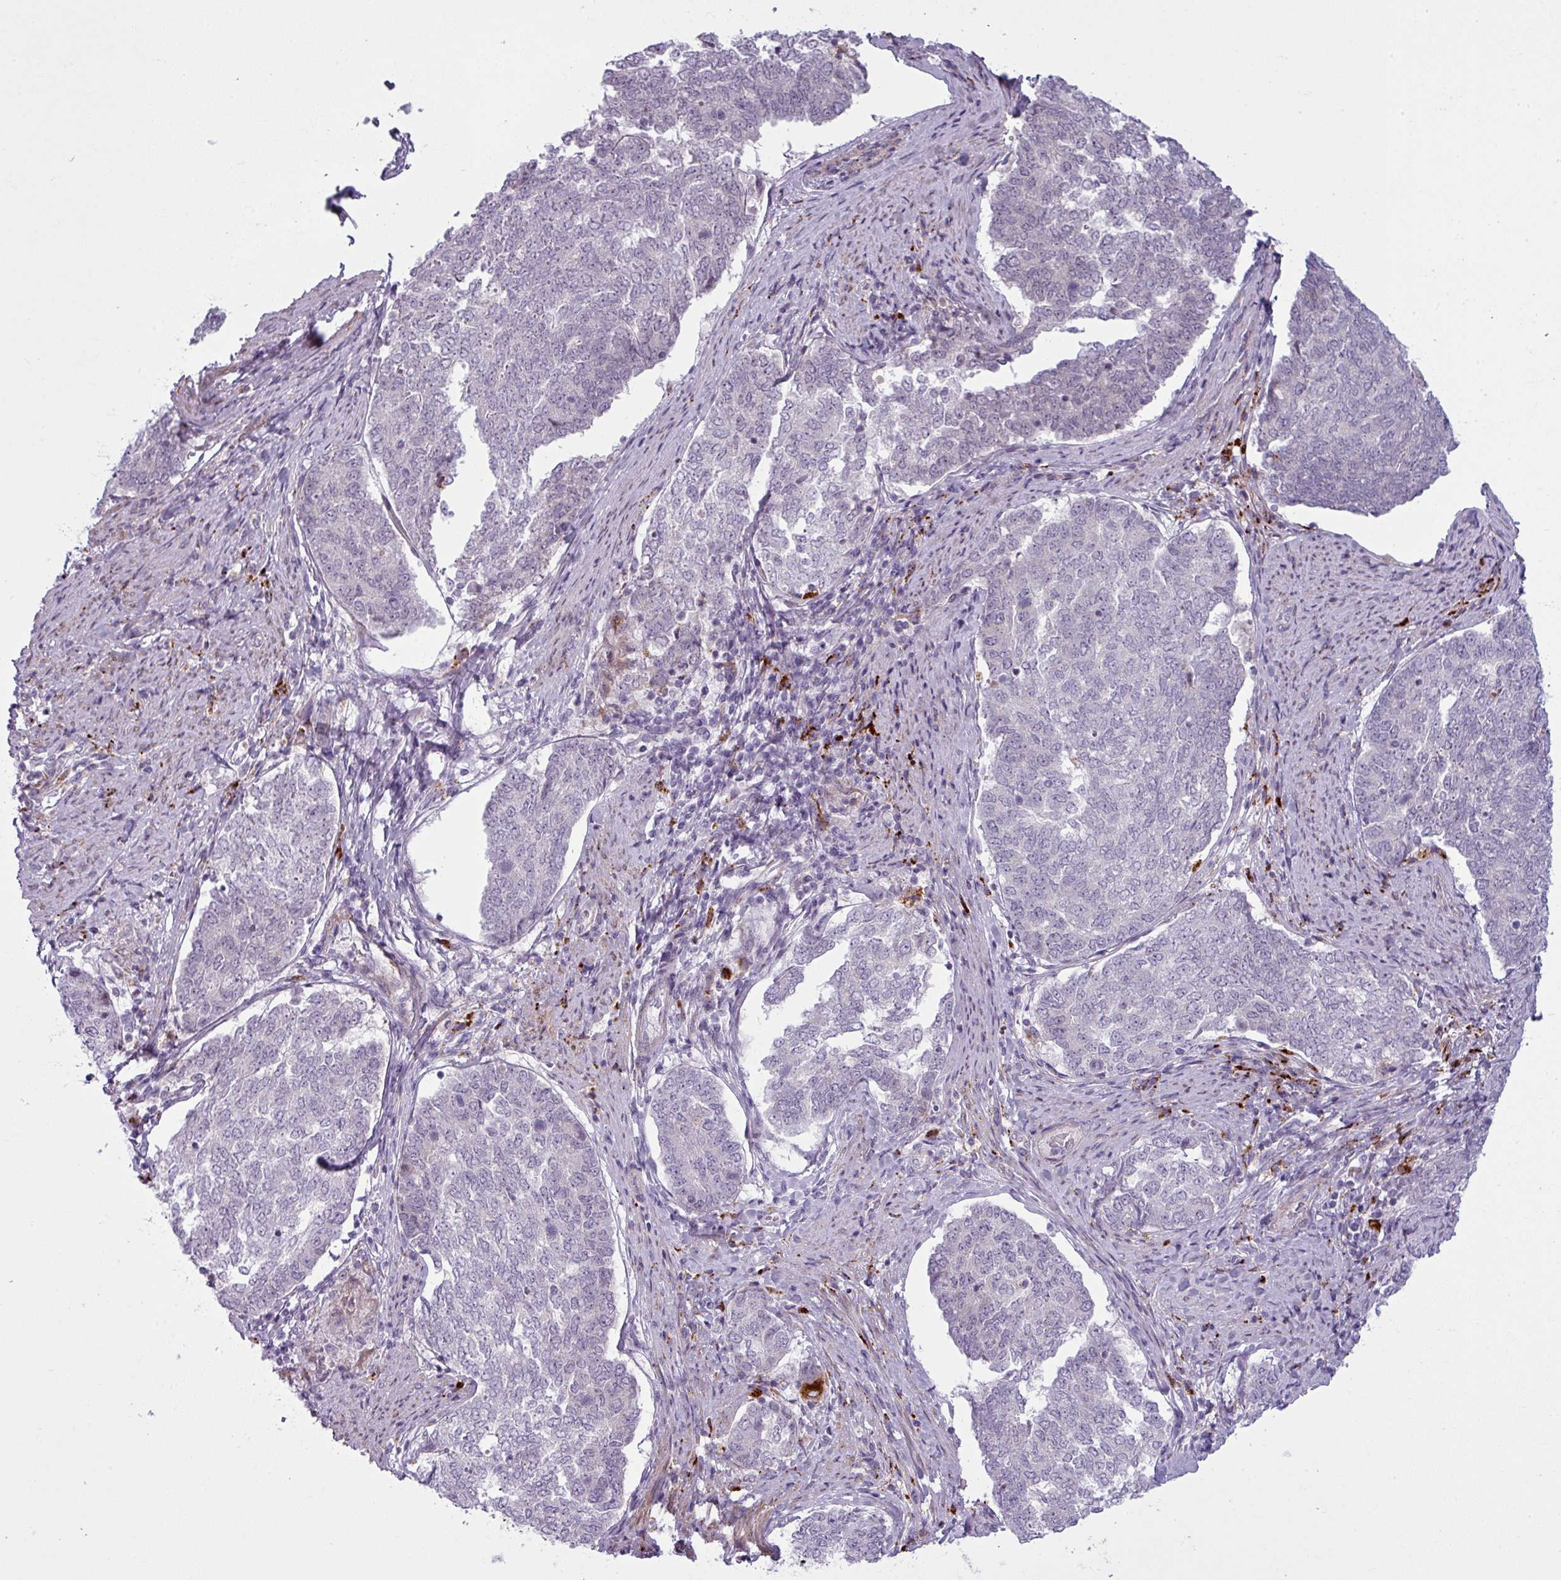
{"staining": {"intensity": "negative", "quantity": "none", "location": "none"}, "tissue": "endometrial cancer", "cell_type": "Tumor cells", "image_type": "cancer", "snomed": [{"axis": "morphology", "description": "Adenocarcinoma, NOS"}, {"axis": "topography", "description": "Endometrium"}], "caption": "There is no significant staining in tumor cells of adenocarcinoma (endometrial).", "gene": "MAP7D2", "patient": {"sex": "female", "age": 80}}